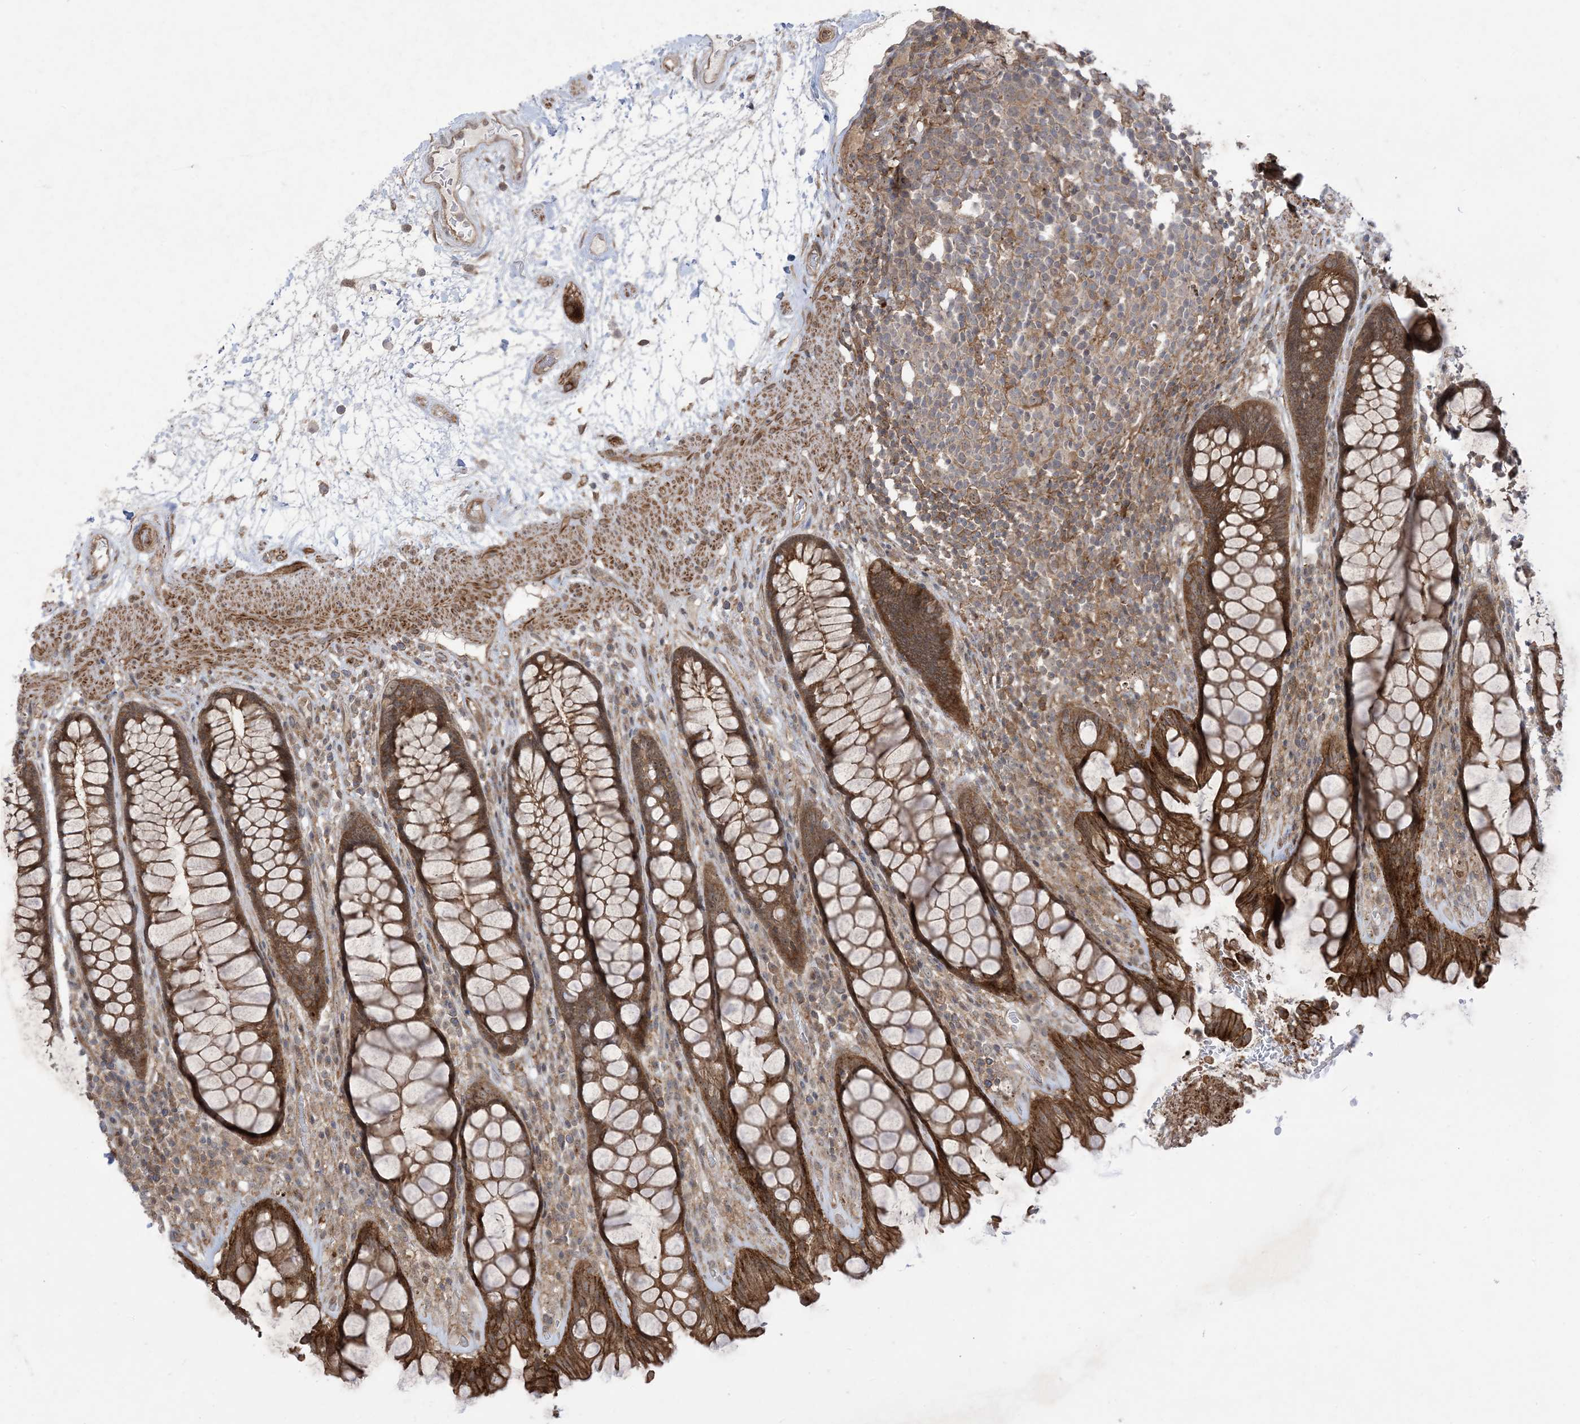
{"staining": {"intensity": "strong", "quantity": ">75%", "location": "cytoplasmic/membranous,nuclear"}, "tissue": "rectum", "cell_type": "Glandular cells", "image_type": "normal", "snomed": [{"axis": "morphology", "description": "Normal tissue, NOS"}, {"axis": "topography", "description": "Rectum"}], "caption": "There is high levels of strong cytoplasmic/membranous,nuclear expression in glandular cells of normal rectum, as demonstrated by immunohistochemical staining (brown color).", "gene": "SOGA3", "patient": {"sex": "male", "age": 64}}